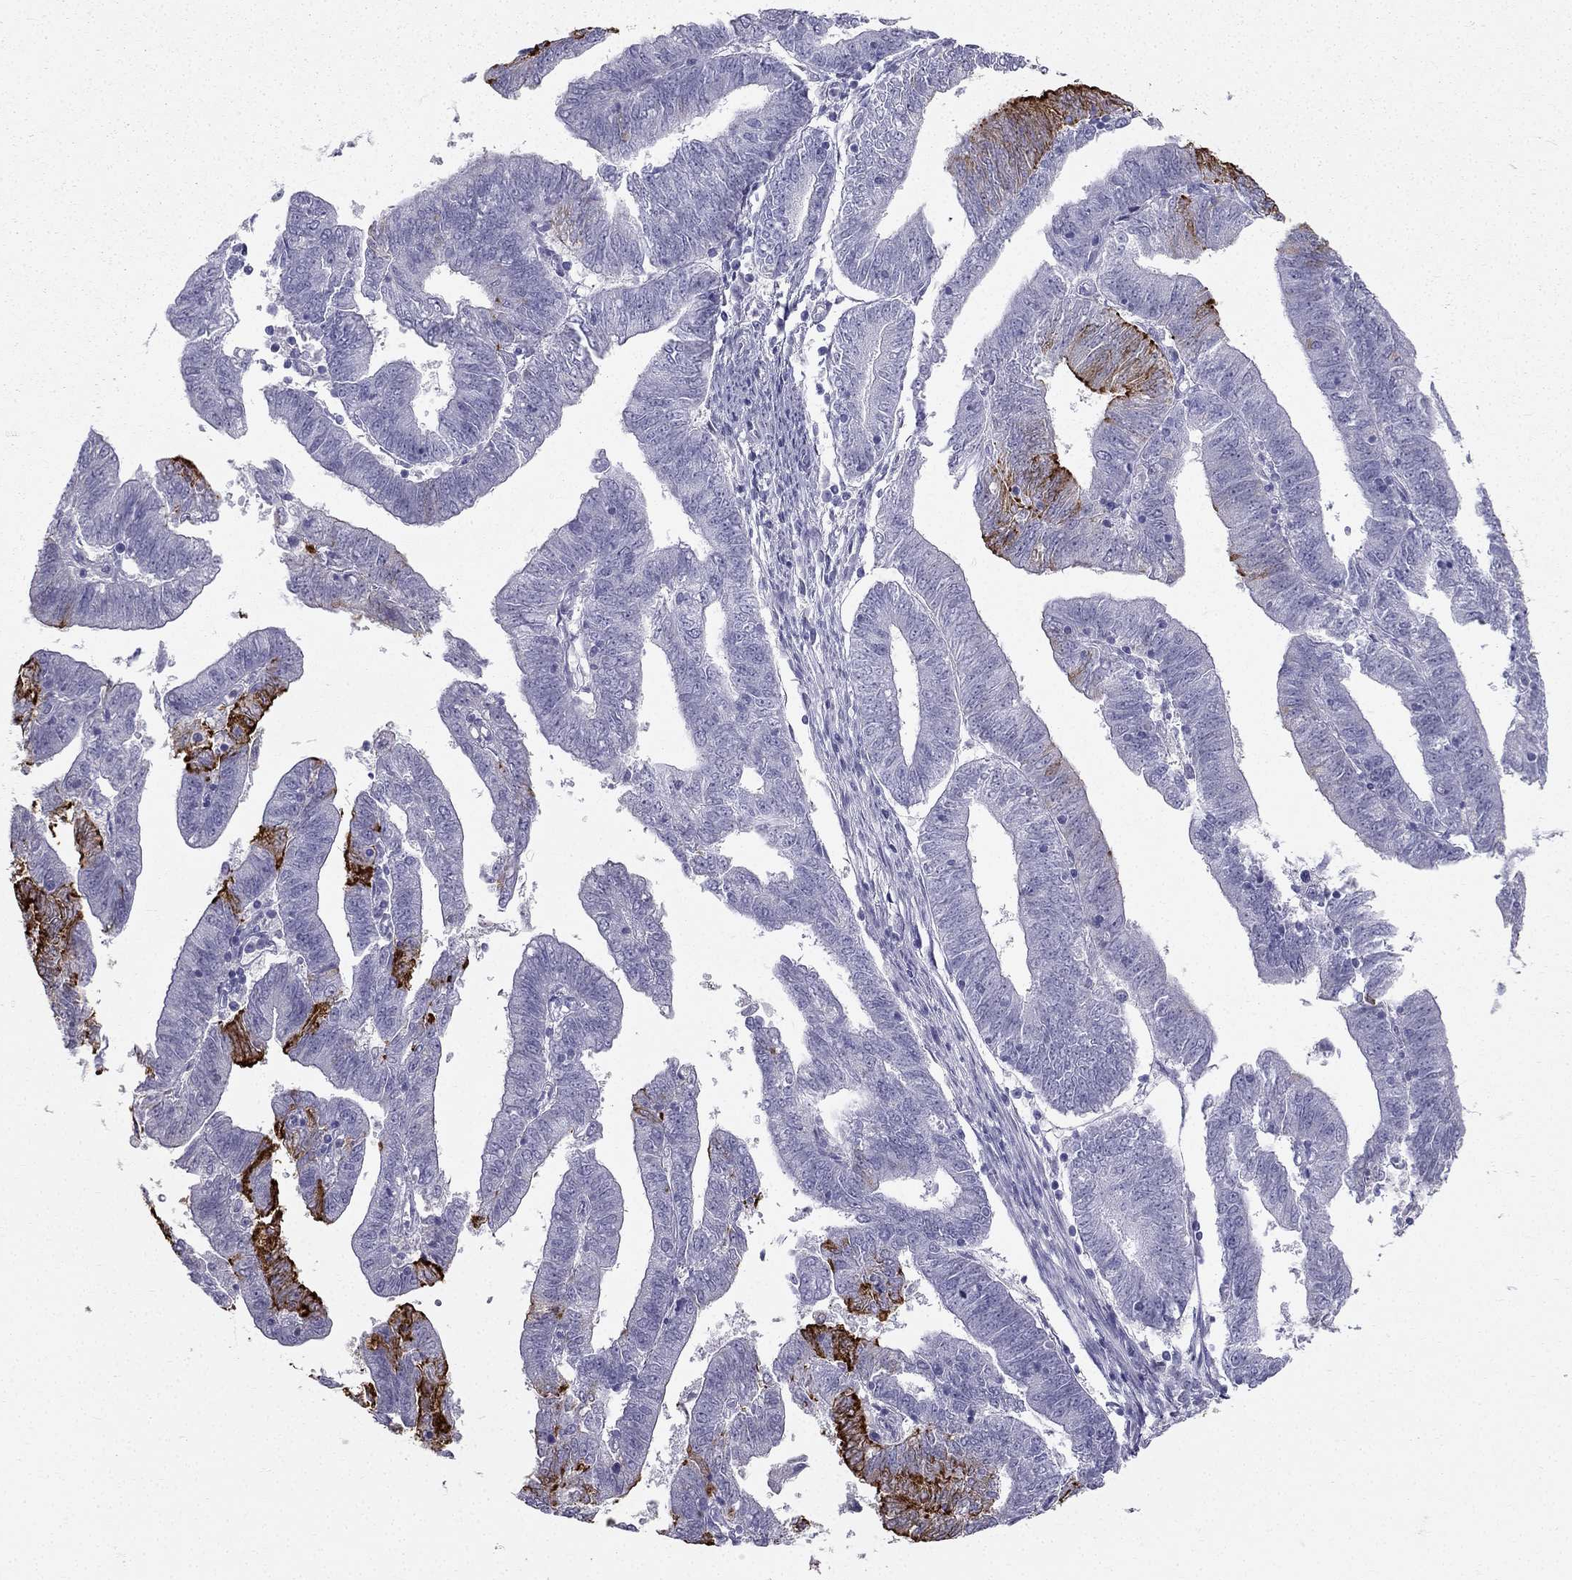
{"staining": {"intensity": "strong", "quantity": "<25%", "location": "cytoplasmic/membranous"}, "tissue": "endometrial cancer", "cell_type": "Tumor cells", "image_type": "cancer", "snomed": [{"axis": "morphology", "description": "Adenocarcinoma, NOS"}, {"axis": "topography", "description": "Endometrium"}], "caption": "Endometrial cancer stained with immunohistochemistry (IHC) displays strong cytoplasmic/membranous expression in approximately <25% of tumor cells. Using DAB (3,3'-diaminobenzidine) (brown) and hematoxylin (blue) stains, captured at high magnification using brightfield microscopy.", "gene": "TFF3", "patient": {"sex": "female", "age": 82}}